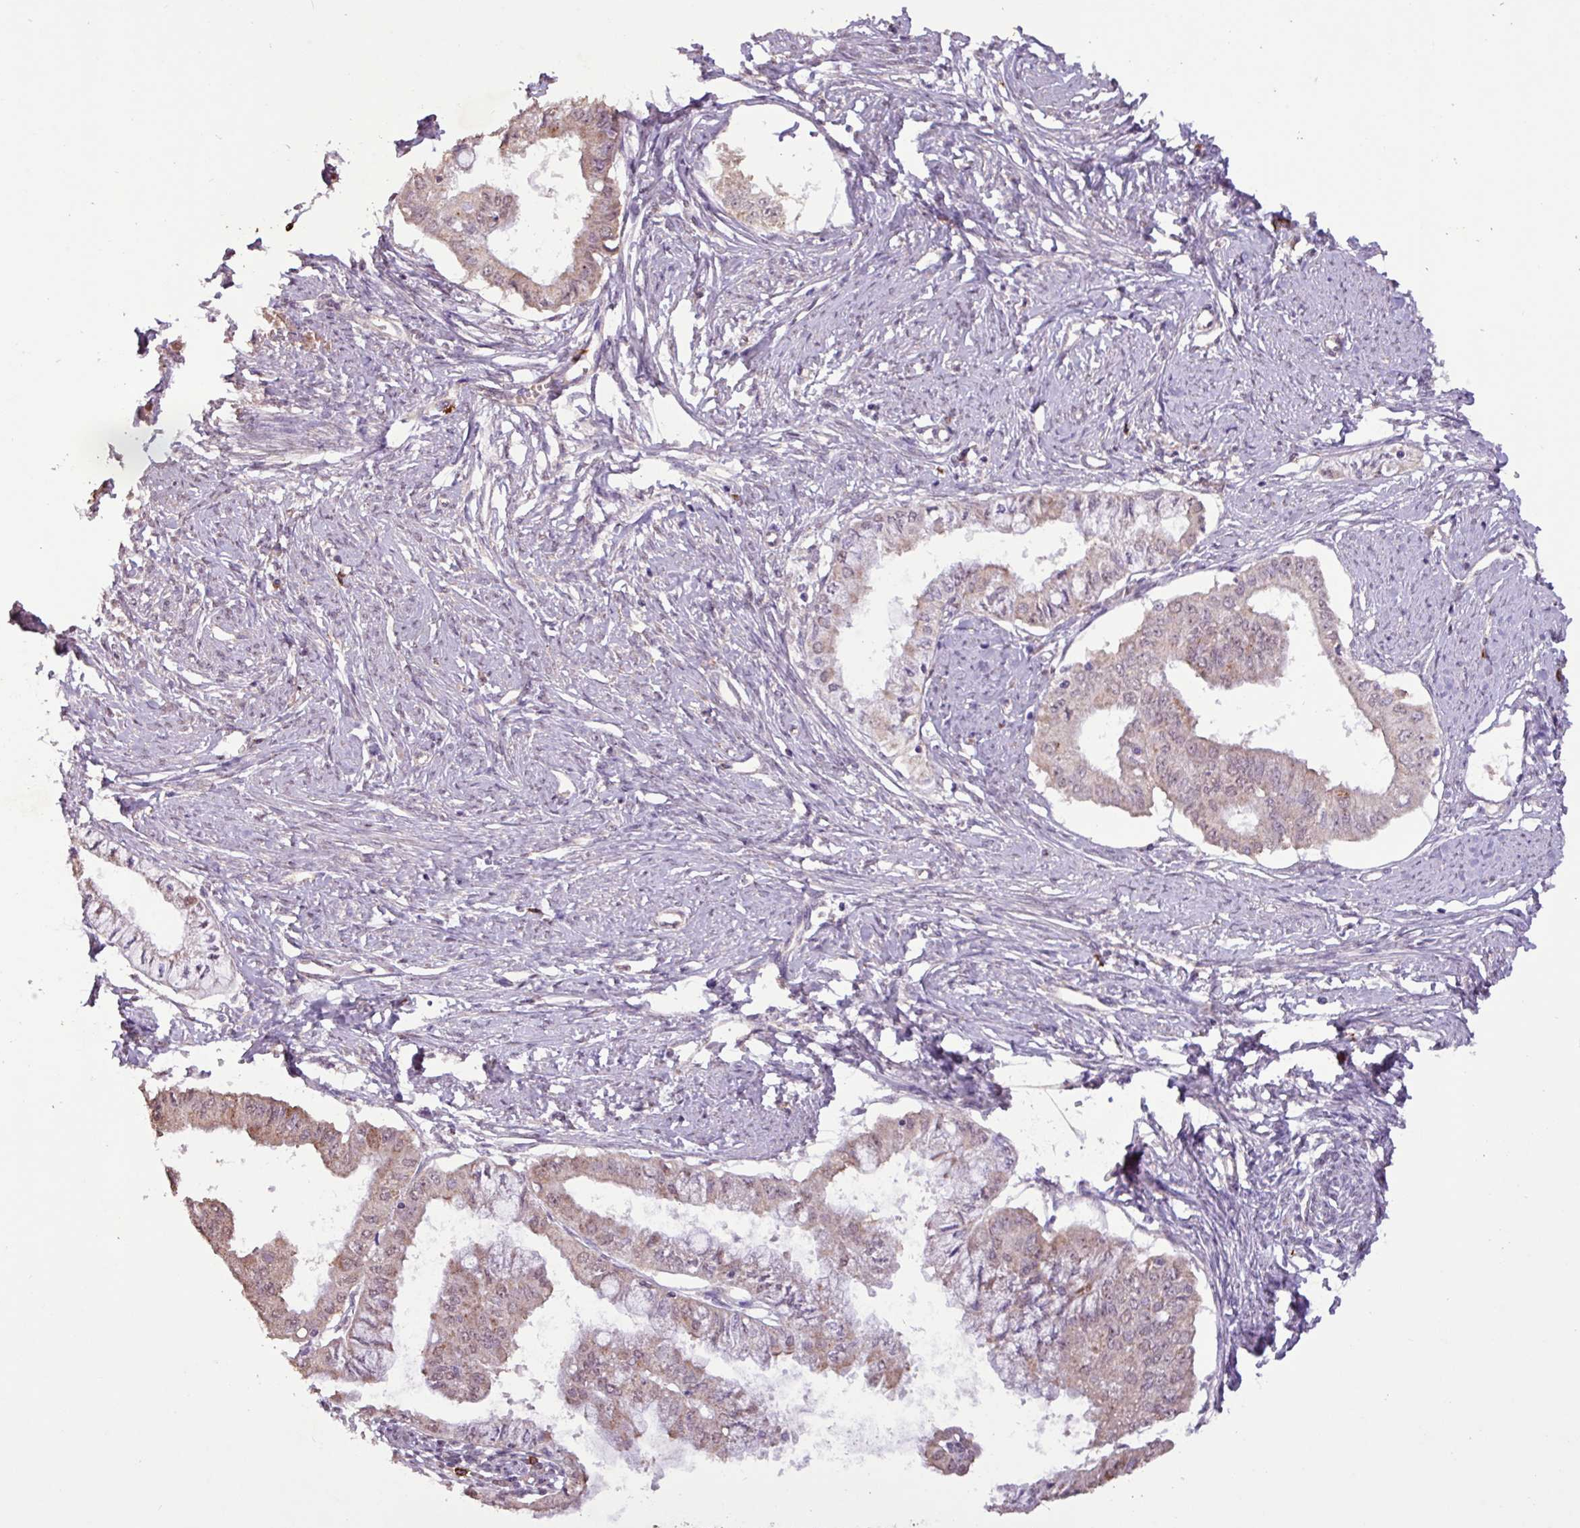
{"staining": {"intensity": "weak", "quantity": "25%-75%", "location": "cytoplasmic/membranous,nuclear"}, "tissue": "endometrial cancer", "cell_type": "Tumor cells", "image_type": "cancer", "snomed": [{"axis": "morphology", "description": "Adenocarcinoma, NOS"}, {"axis": "topography", "description": "Endometrium"}], "caption": "DAB (3,3'-diaminobenzidine) immunohistochemical staining of human adenocarcinoma (endometrial) demonstrates weak cytoplasmic/membranous and nuclear protein positivity in approximately 25%-75% of tumor cells.", "gene": "L3MBTL3", "patient": {"sex": "female", "age": 76}}